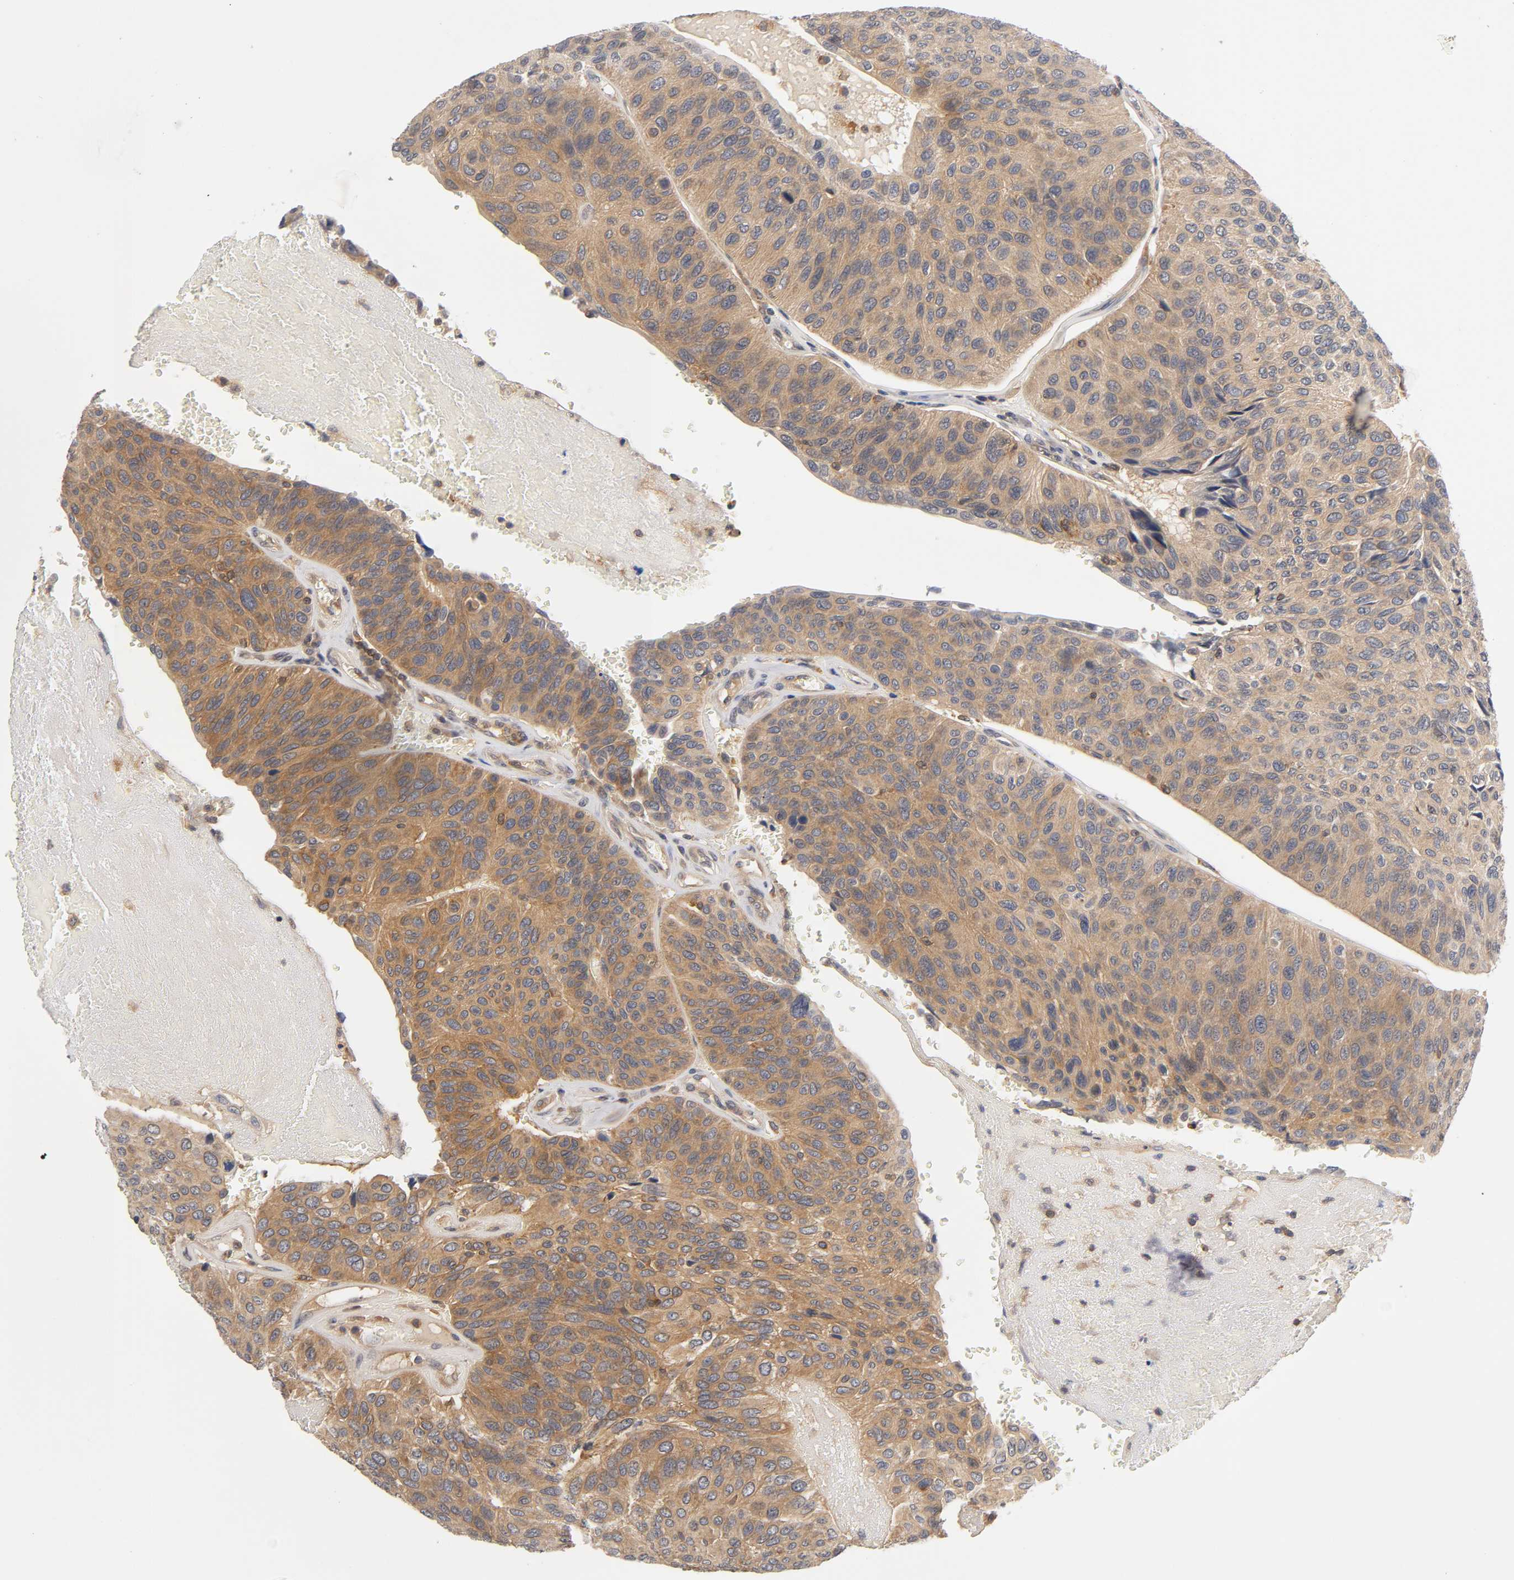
{"staining": {"intensity": "strong", "quantity": ">75%", "location": "cytoplasmic/membranous"}, "tissue": "urothelial cancer", "cell_type": "Tumor cells", "image_type": "cancer", "snomed": [{"axis": "morphology", "description": "Urothelial carcinoma, High grade"}, {"axis": "topography", "description": "Urinary bladder"}], "caption": "Immunohistochemistry (DAB (3,3'-diaminobenzidine)) staining of urothelial carcinoma (high-grade) exhibits strong cytoplasmic/membranous protein positivity in approximately >75% of tumor cells.", "gene": "ACTR2", "patient": {"sex": "male", "age": 66}}